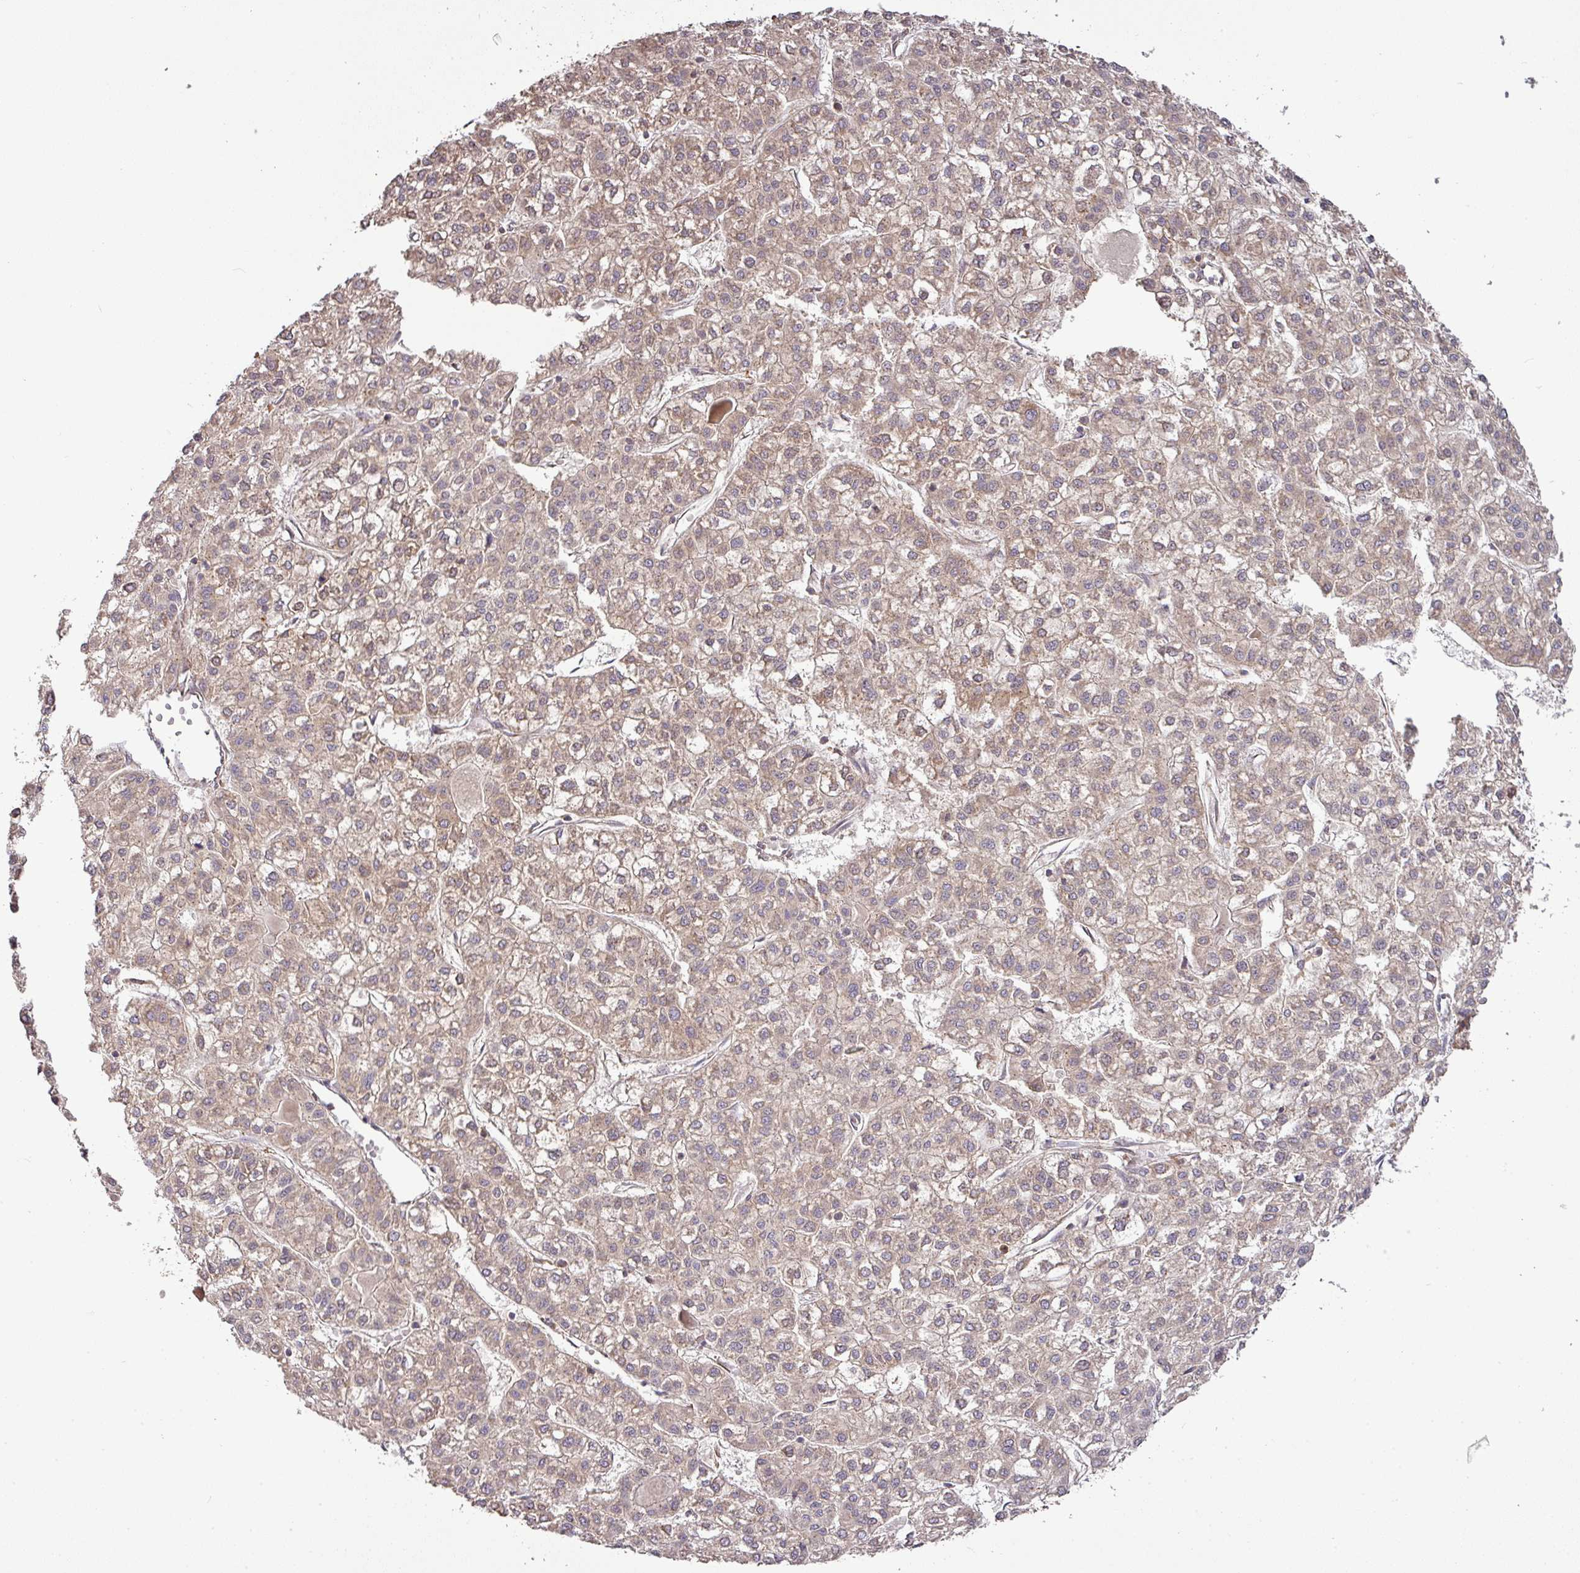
{"staining": {"intensity": "weak", "quantity": "25%-75%", "location": "cytoplasmic/membranous"}, "tissue": "liver cancer", "cell_type": "Tumor cells", "image_type": "cancer", "snomed": [{"axis": "morphology", "description": "Carcinoma, Hepatocellular, NOS"}, {"axis": "topography", "description": "Liver"}], "caption": "A low amount of weak cytoplasmic/membranous expression is identified in approximately 25%-75% of tumor cells in liver hepatocellular carcinoma tissue.", "gene": "GALP", "patient": {"sex": "female", "age": 43}}